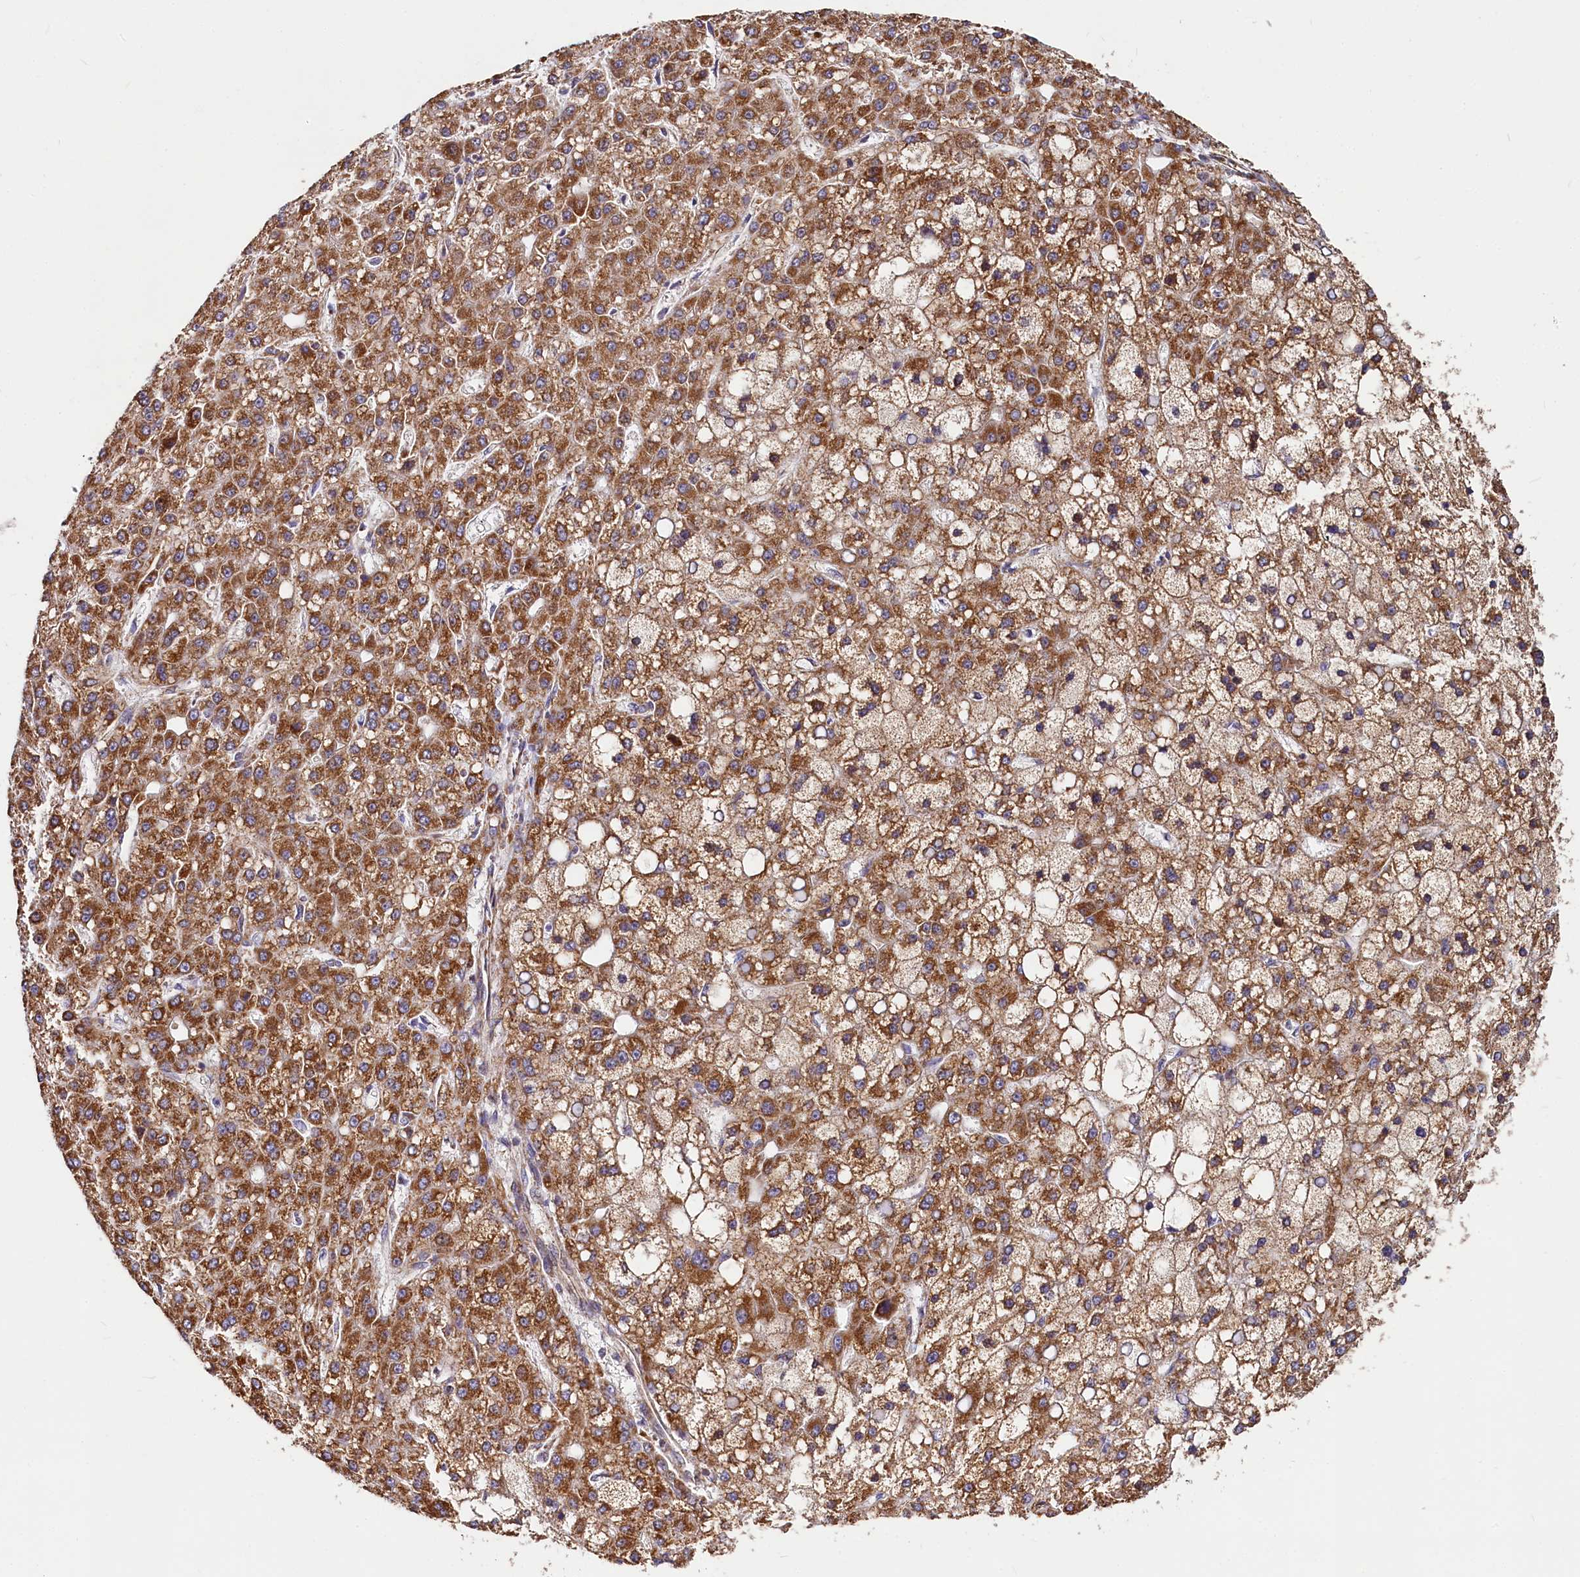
{"staining": {"intensity": "moderate", "quantity": ">75%", "location": "cytoplasmic/membranous"}, "tissue": "liver cancer", "cell_type": "Tumor cells", "image_type": "cancer", "snomed": [{"axis": "morphology", "description": "Carcinoma, Hepatocellular, NOS"}, {"axis": "topography", "description": "Liver"}], "caption": "Moderate cytoplasmic/membranous protein expression is appreciated in about >75% of tumor cells in liver hepatocellular carcinoma.", "gene": "SPRYD3", "patient": {"sex": "male", "age": 67}}